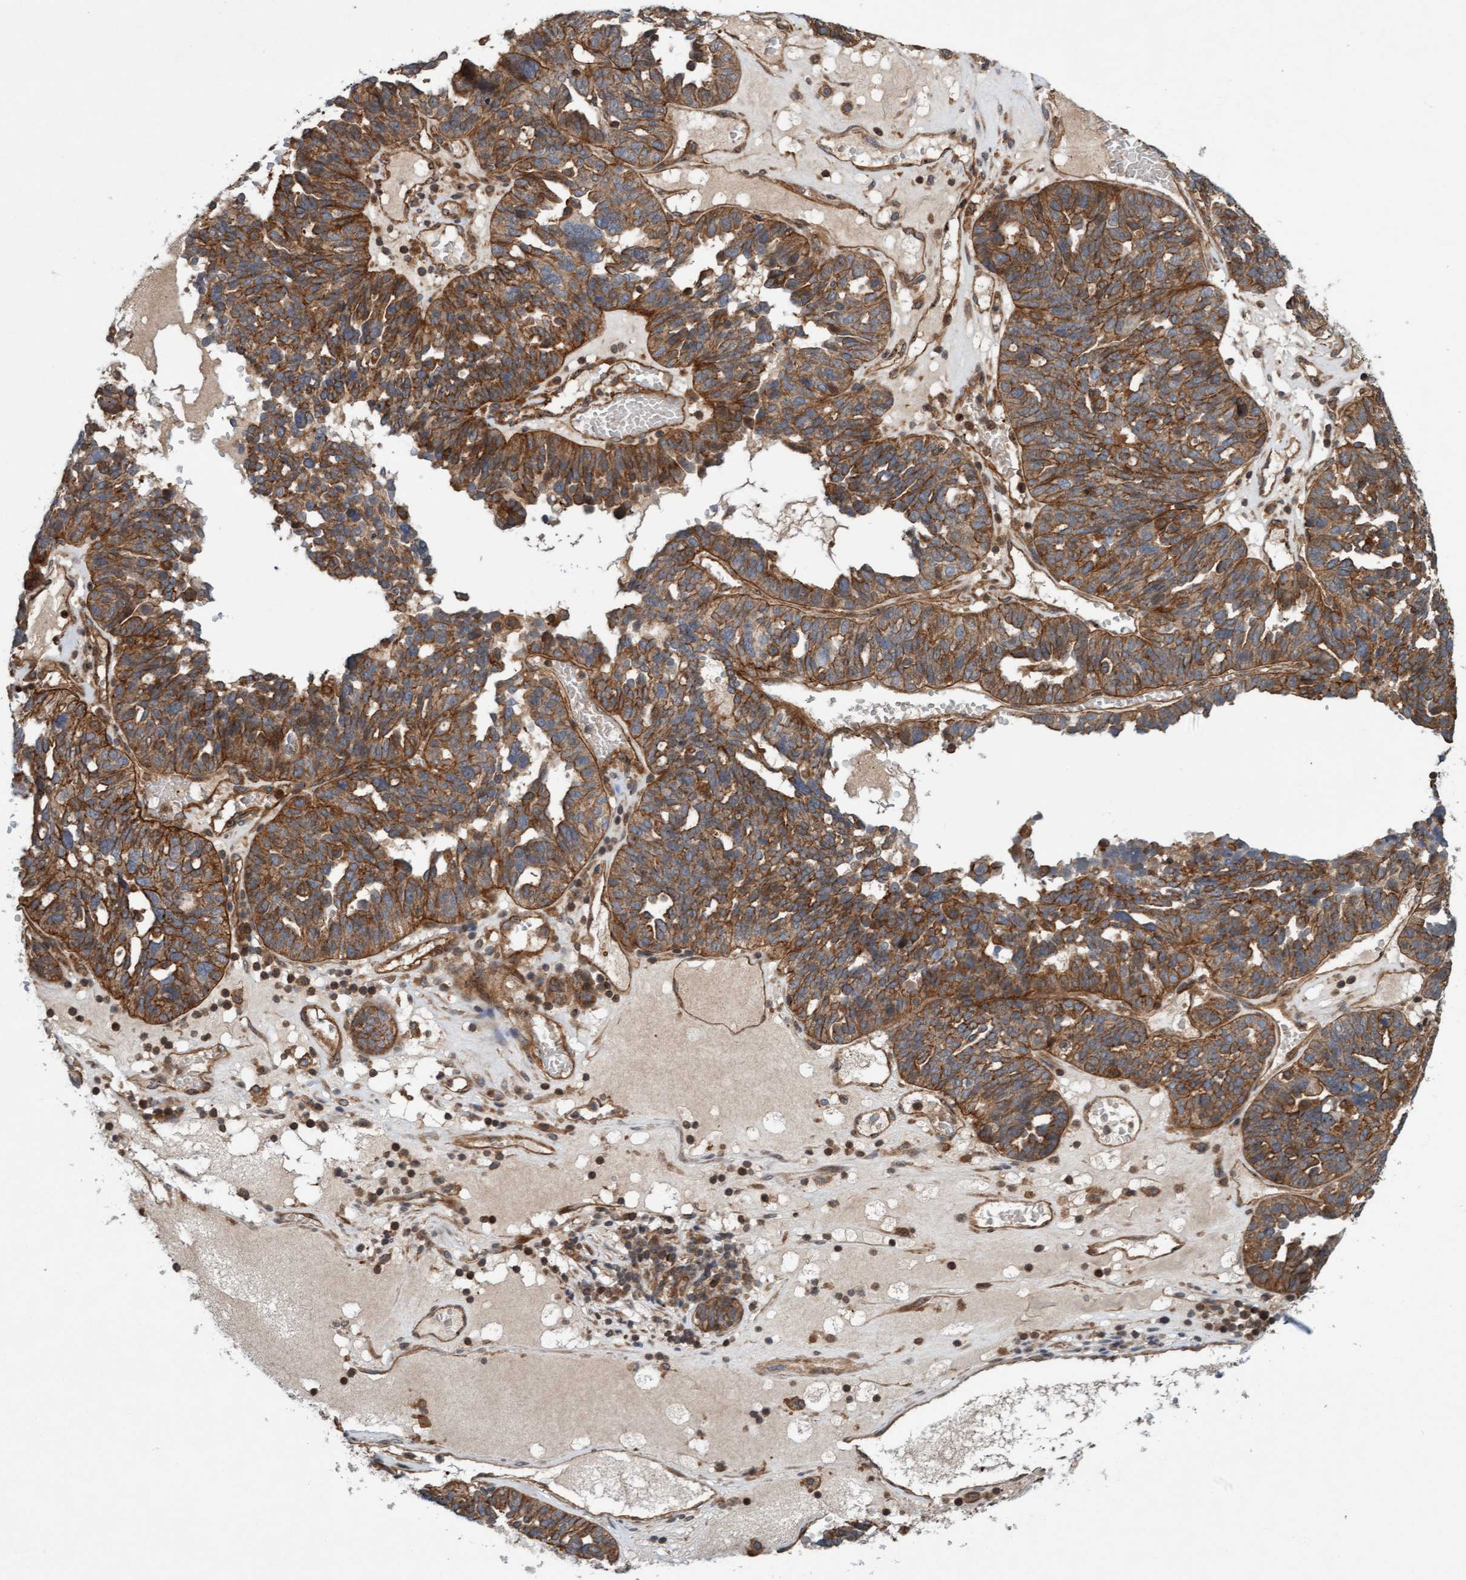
{"staining": {"intensity": "moderate", "quantity": ">75%", "location": "cytoplasmic/membranous"}, "tissue": "ovarian cancer", "cell_type": "Tumor cells", "image_type": "cancer", "snomed": [{"axis": "morphology", "description": "Cystadenocarcinoma, serous, NOS"}, {"axis": "topography", "description": "Ovary"}], "caption": "Tumor cells show moderate cytoplasmic/membranous staining in about >75% of cells in ovarian serous cystadenocarcinoma.", "gene": "ERAL1", "patient": {"sex": "female", "age": 59}}